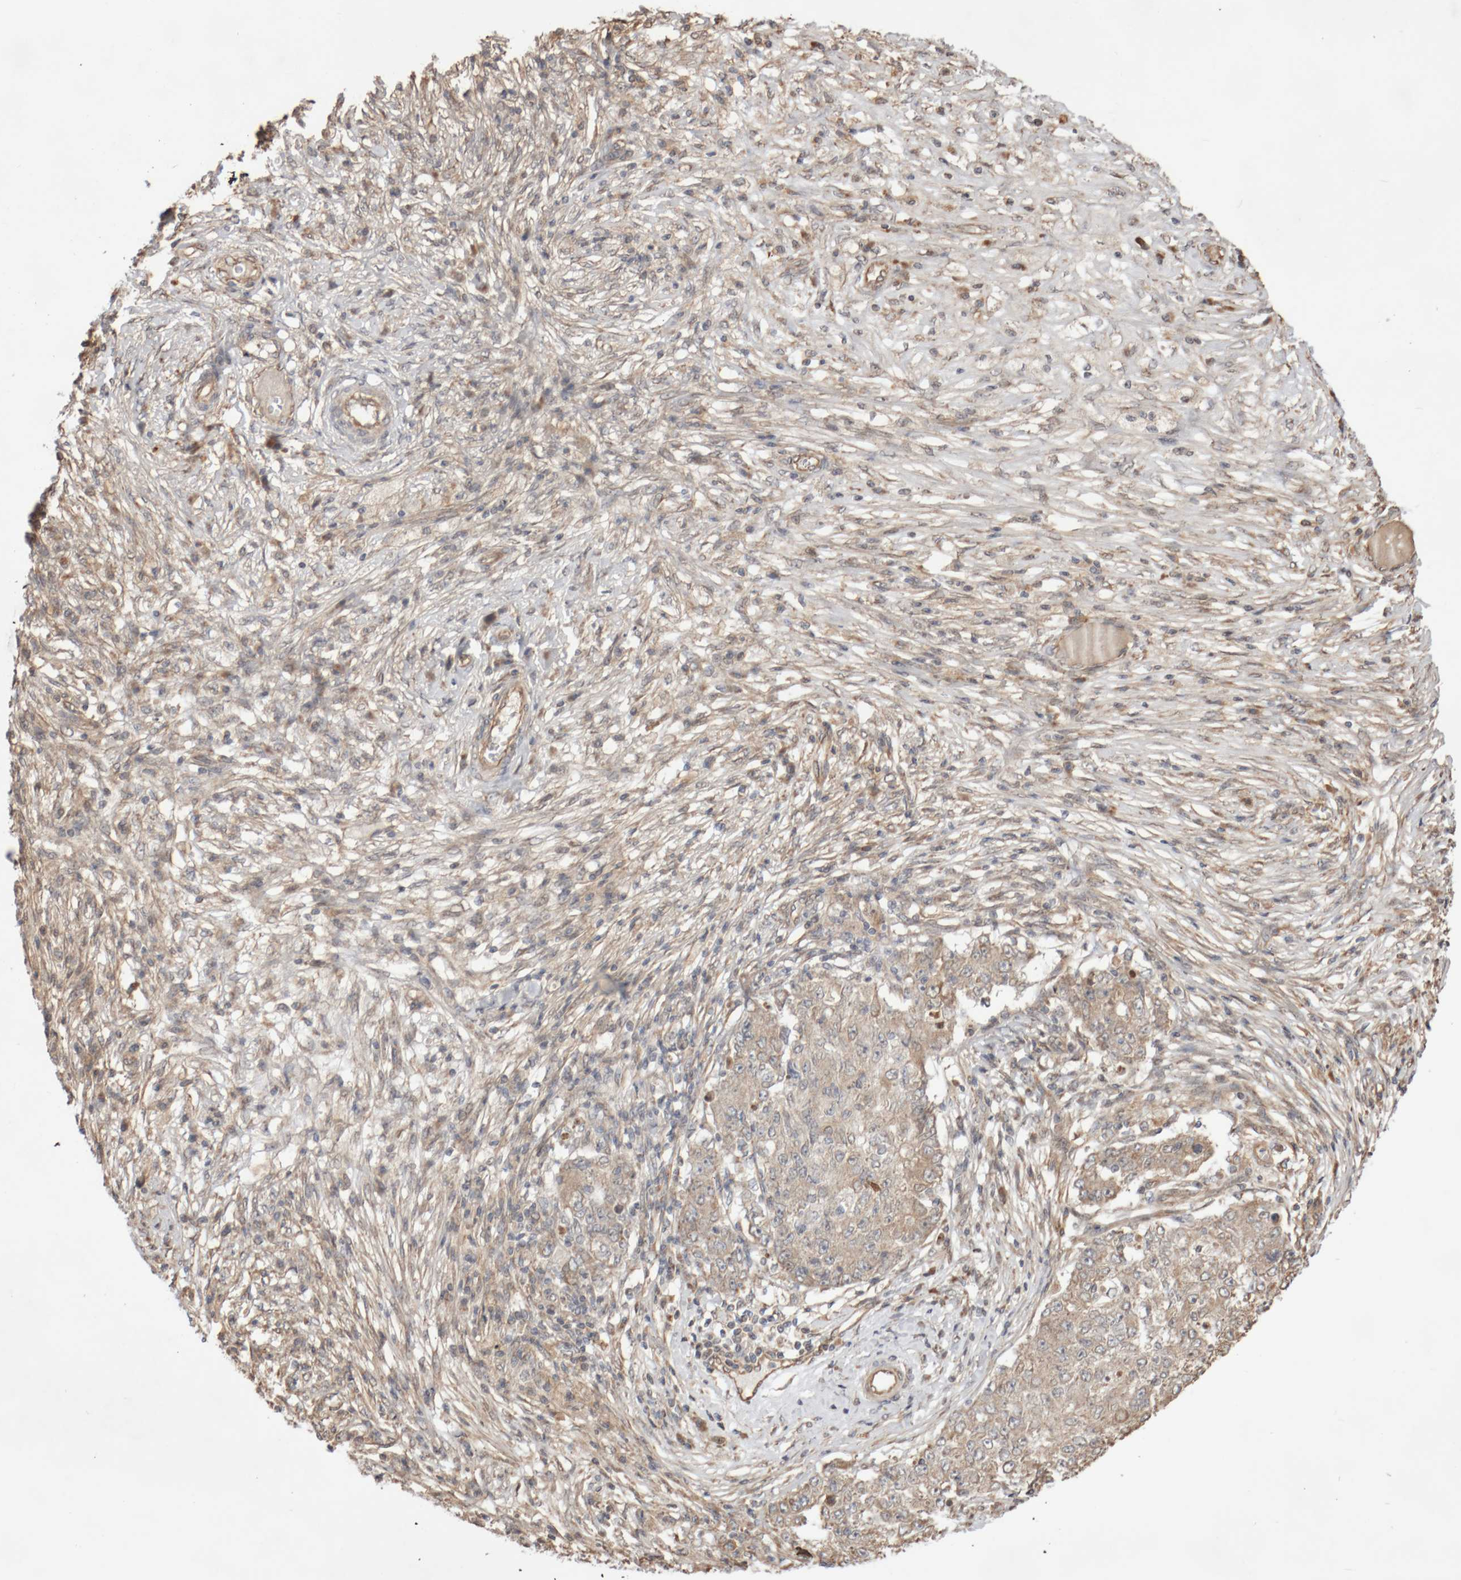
{"staining": {"intensity": "negative", "quantity": "none", "location": "none"}, "tissue": "ovarian cancer", "cell_type": "Tumor cells", "image_type": "cancer", "snomed": [{"axis": "morphology", "description": "Carcinoma, endometroid"}, {"axis": "topography", "description": "Ovary"}], "caption": "The micrograph demonstrates no significant staining in tumor cells of ovarian cancer. (DAB immunohistochemistry (IHC) with hematoxylin counter stain).", "gene": "DPH7", "patient": {"sex": "female", "age": 42}}